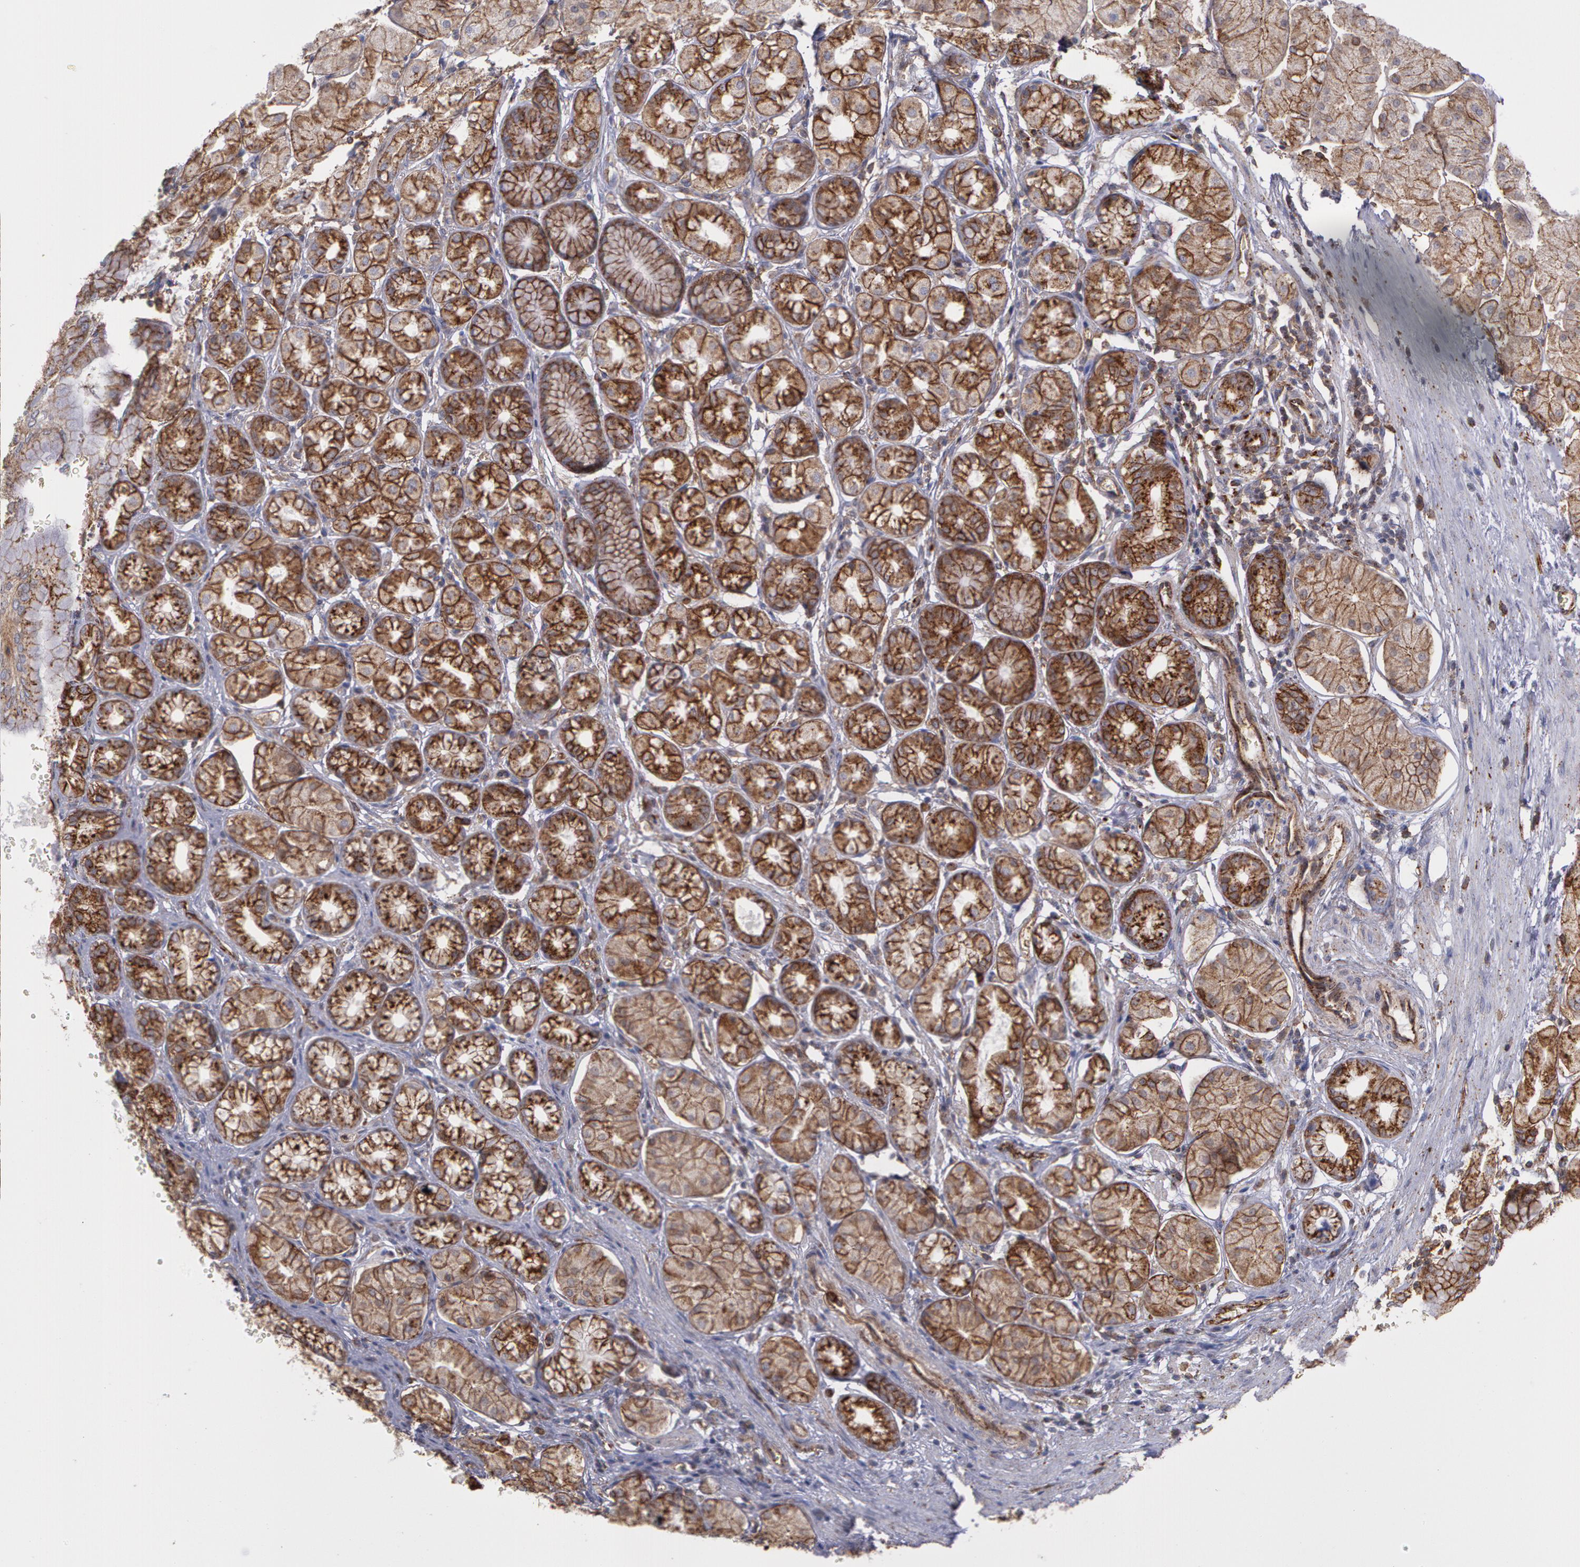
{"staining": {"intensity": "strong", "quantity": ">75%", "location": "cytoplasmic/membranous"}, "tissue": "stomach", "cell_type": "Glandular cells", "image_type": "normal", "snomed": [{"axis": "morphology", "description": "Normal tissue, NOS"}, {"axis": "topography", "description": "Stomach"}, {"axis": "topography", "description": "Stomach, lower"}], "caption": "IHC photomicrograph of normal stomach stained for a protein (brown), which displays high levels of strong cytoplasmic/membranous expression in approximately >75% of glandular cells.", "gene": "FLOT2", "patient": {"sex": "male", "age": 76}}